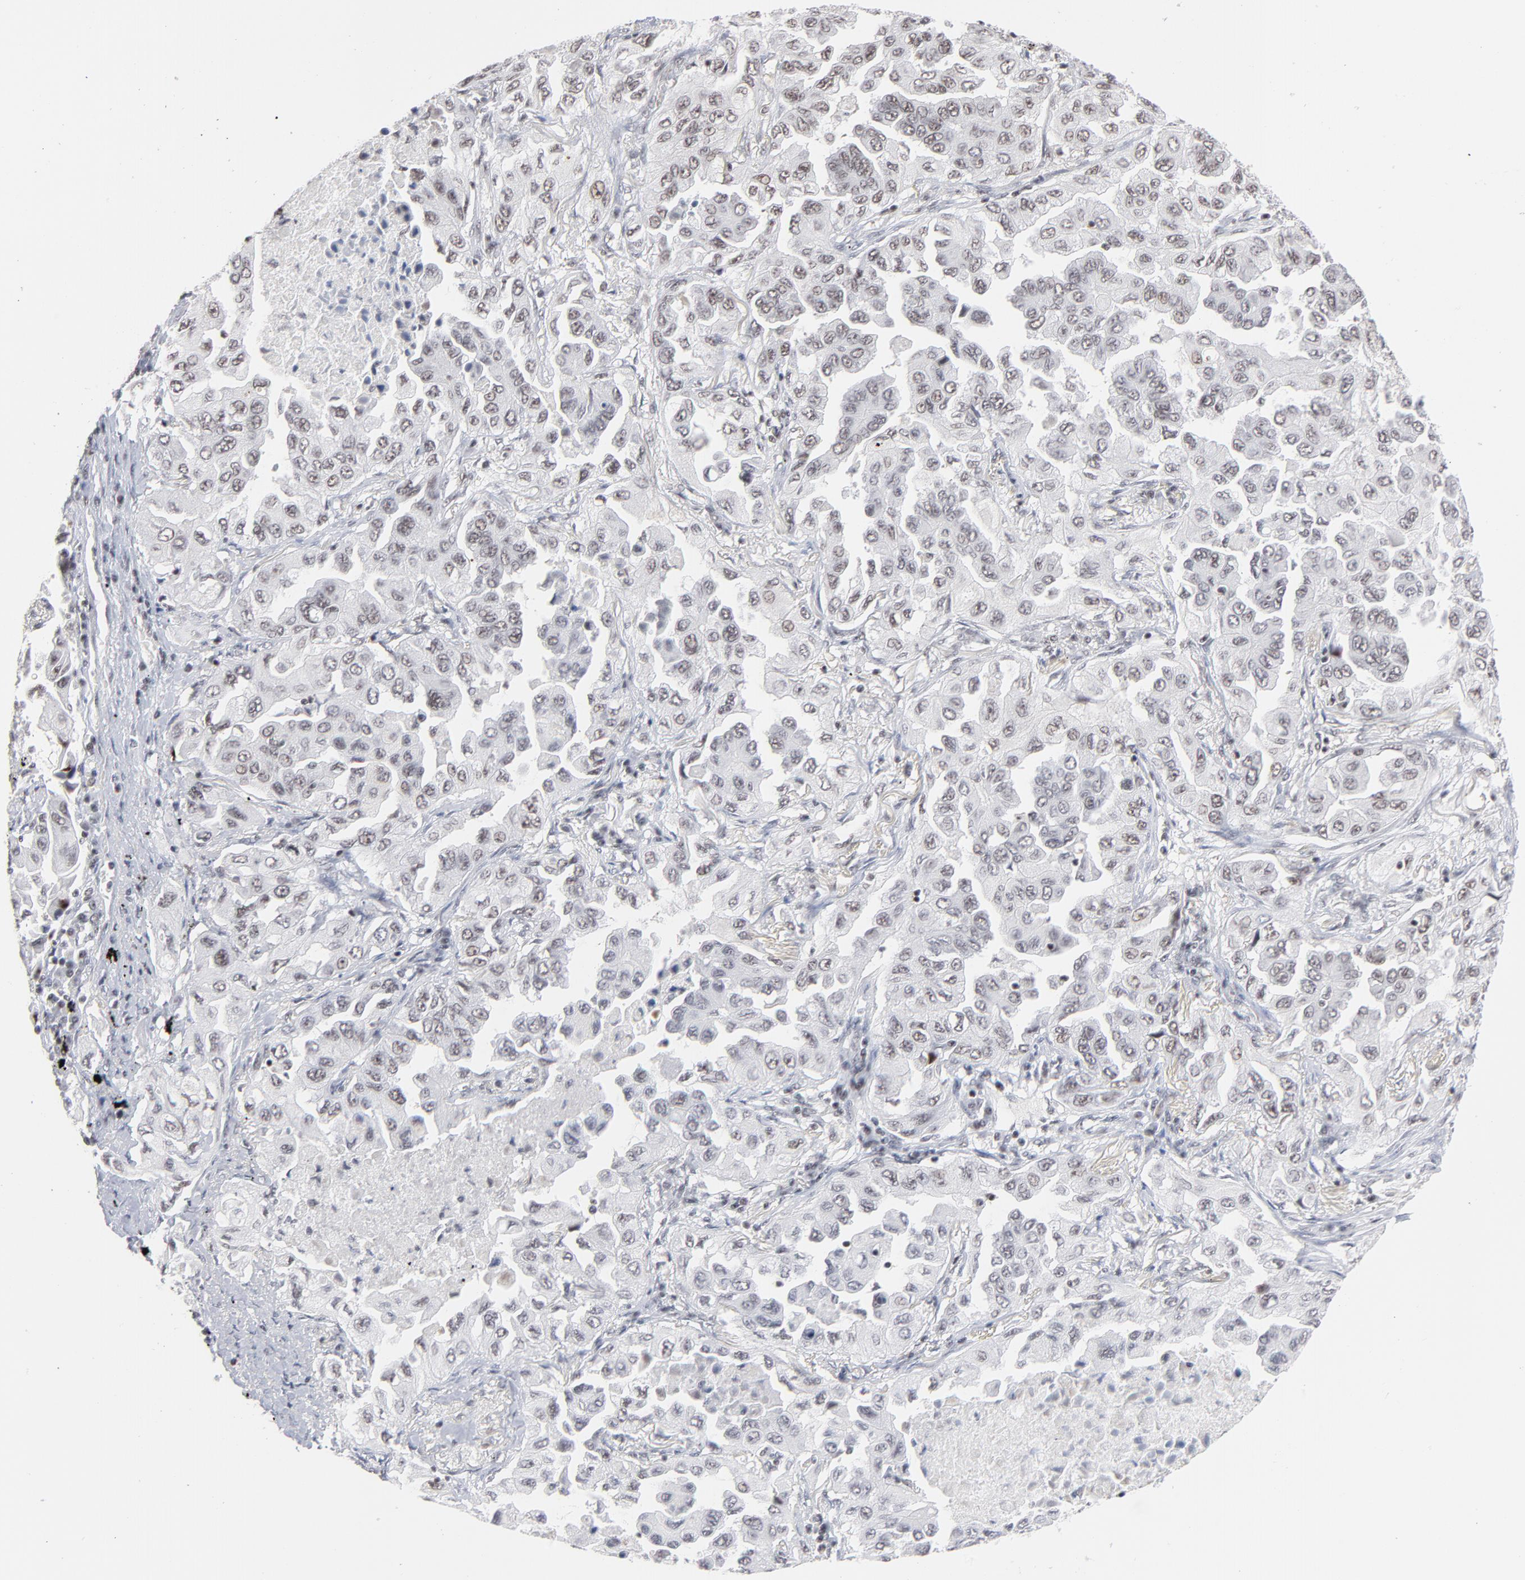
{"staining": {"intensity": "weak", "quantity": "<25%", "location": "nuclear"}, "tissue": "lung cancer", "cell_type": "Tumor cells", "image_type": "cancer", "snomed": [{"axis": "morphology", "description": "Adenocarcinoma, NOS"}, {"axis": "topography", "description": "Lung"}], "caption": "This is a micrograph of IHC staining of adenocarcinoma (lung), which shows no expression in tumor cells. The staining was performed using DAB (3,3'-diaminobenzidine) to visualize the protein expression in brown, while the nuclei were stained in blue with hematoxylin (Magnification: 20x).", "gene": "ZNF143", "patient": {"sex": "female", "age": 65}}